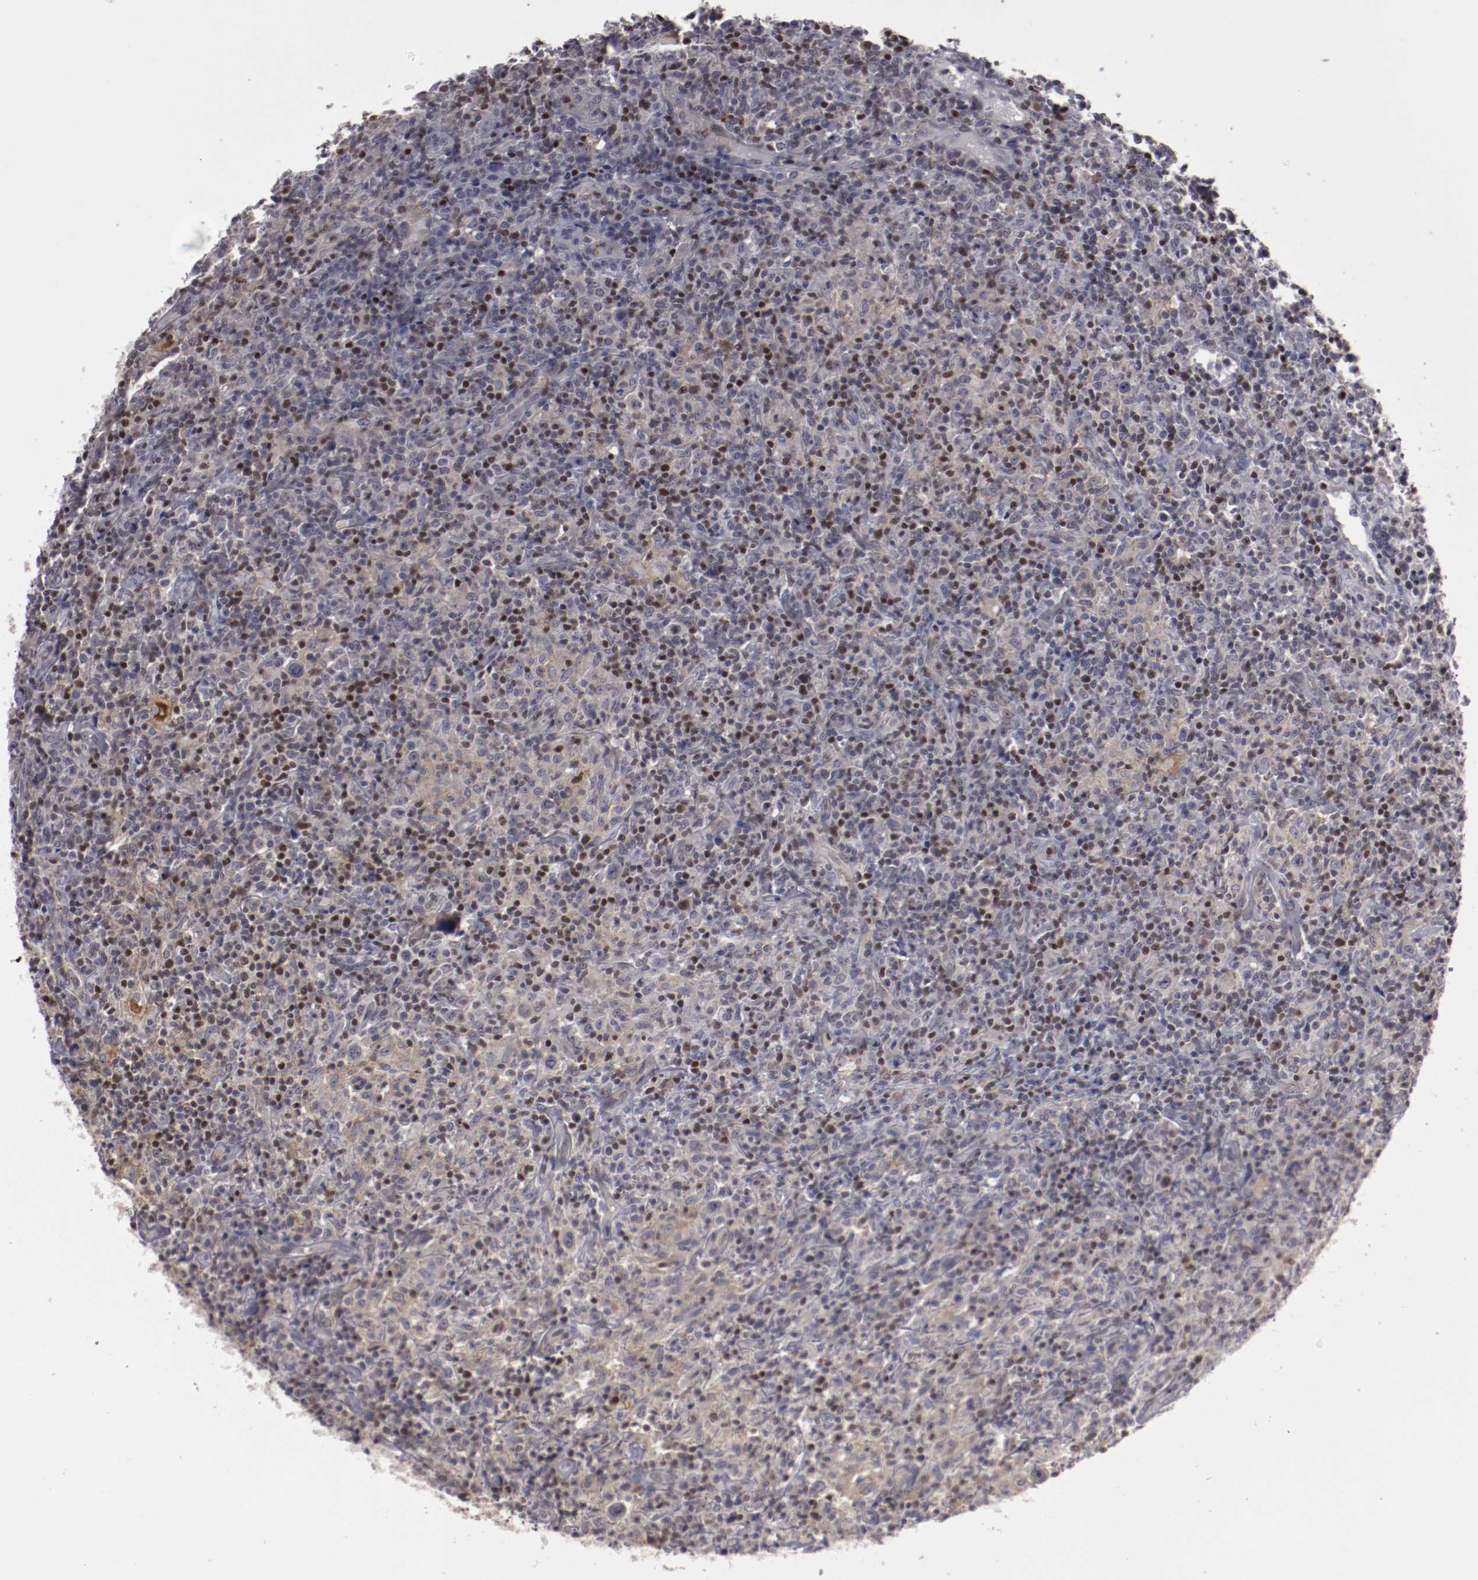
{"staining": {"intensity": "negative", "quantity": "none", "location": "none"}, "tissue": "lymphoma", "cell_type": "Tumor cells", "image_type": "cancer", "snomed": [{"axis": "morphology", "description": "Hodgkin's disease, NOS"}, {"axis": "topography", "description": "Lymph node"}], "caption": "There is no significant expression in tumor cells of lymphoma.", "gene": "LEF1", "patient": {"sex": "male", "age": 65}}